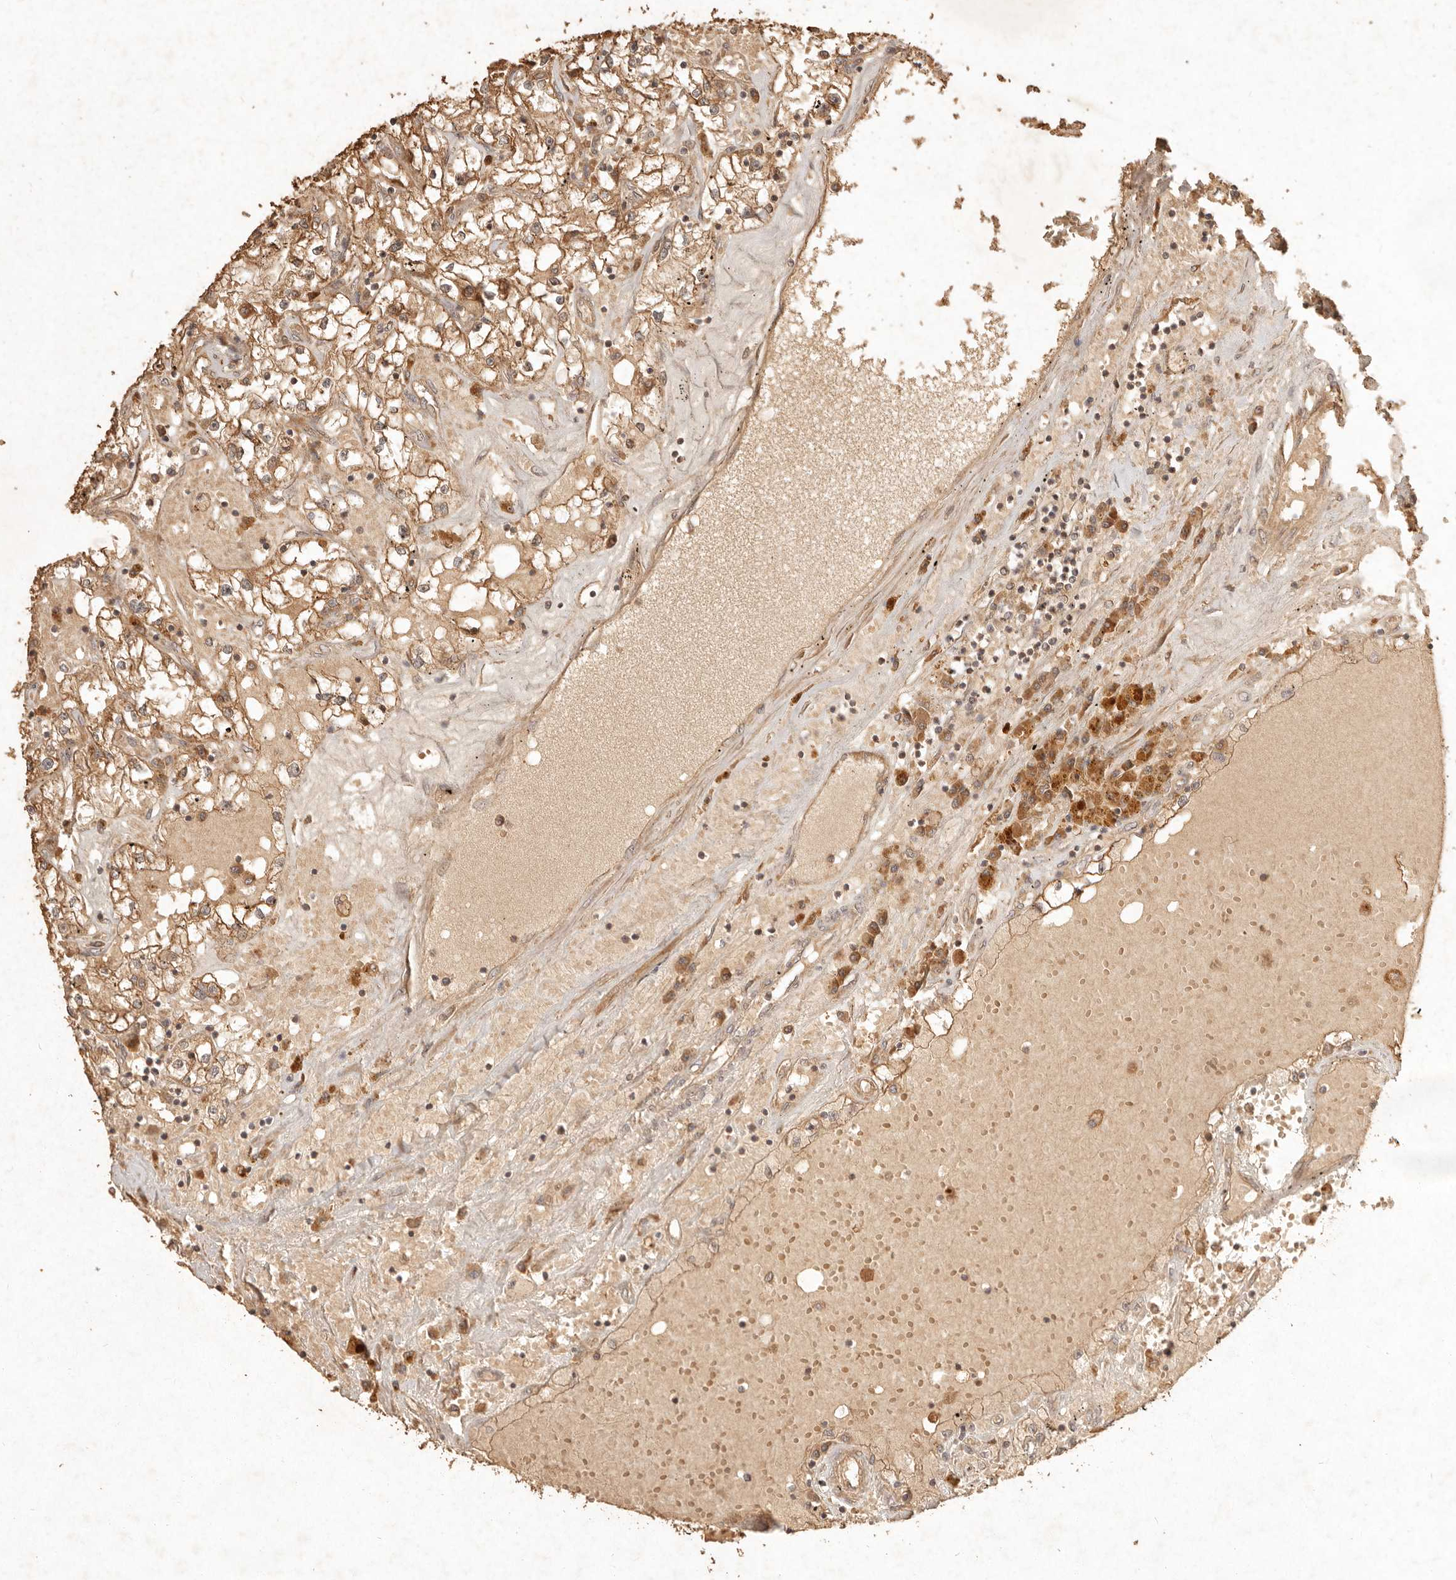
{"staining": {"intensity": "moderate", "quantity": ">75%", "location": "cytoplasmic/membranous"}, "tissue": "renal cancer", "cell_type": "Tumor cells", "image_type": "cancer", "snomed": [{"axis": "morphology", "description": "Adenocarcinoma, NOS"}, {"axis": "topography", "description": "Kidney"}], "caption": "Moderate cytoplasmic/membranous positivity for a protein is identified in about >75% of tumor cells of adenocarcinoma (renal) using IHC.", "gene": "CLEC4C", "patient": {"sex": "male", "age": 56}}